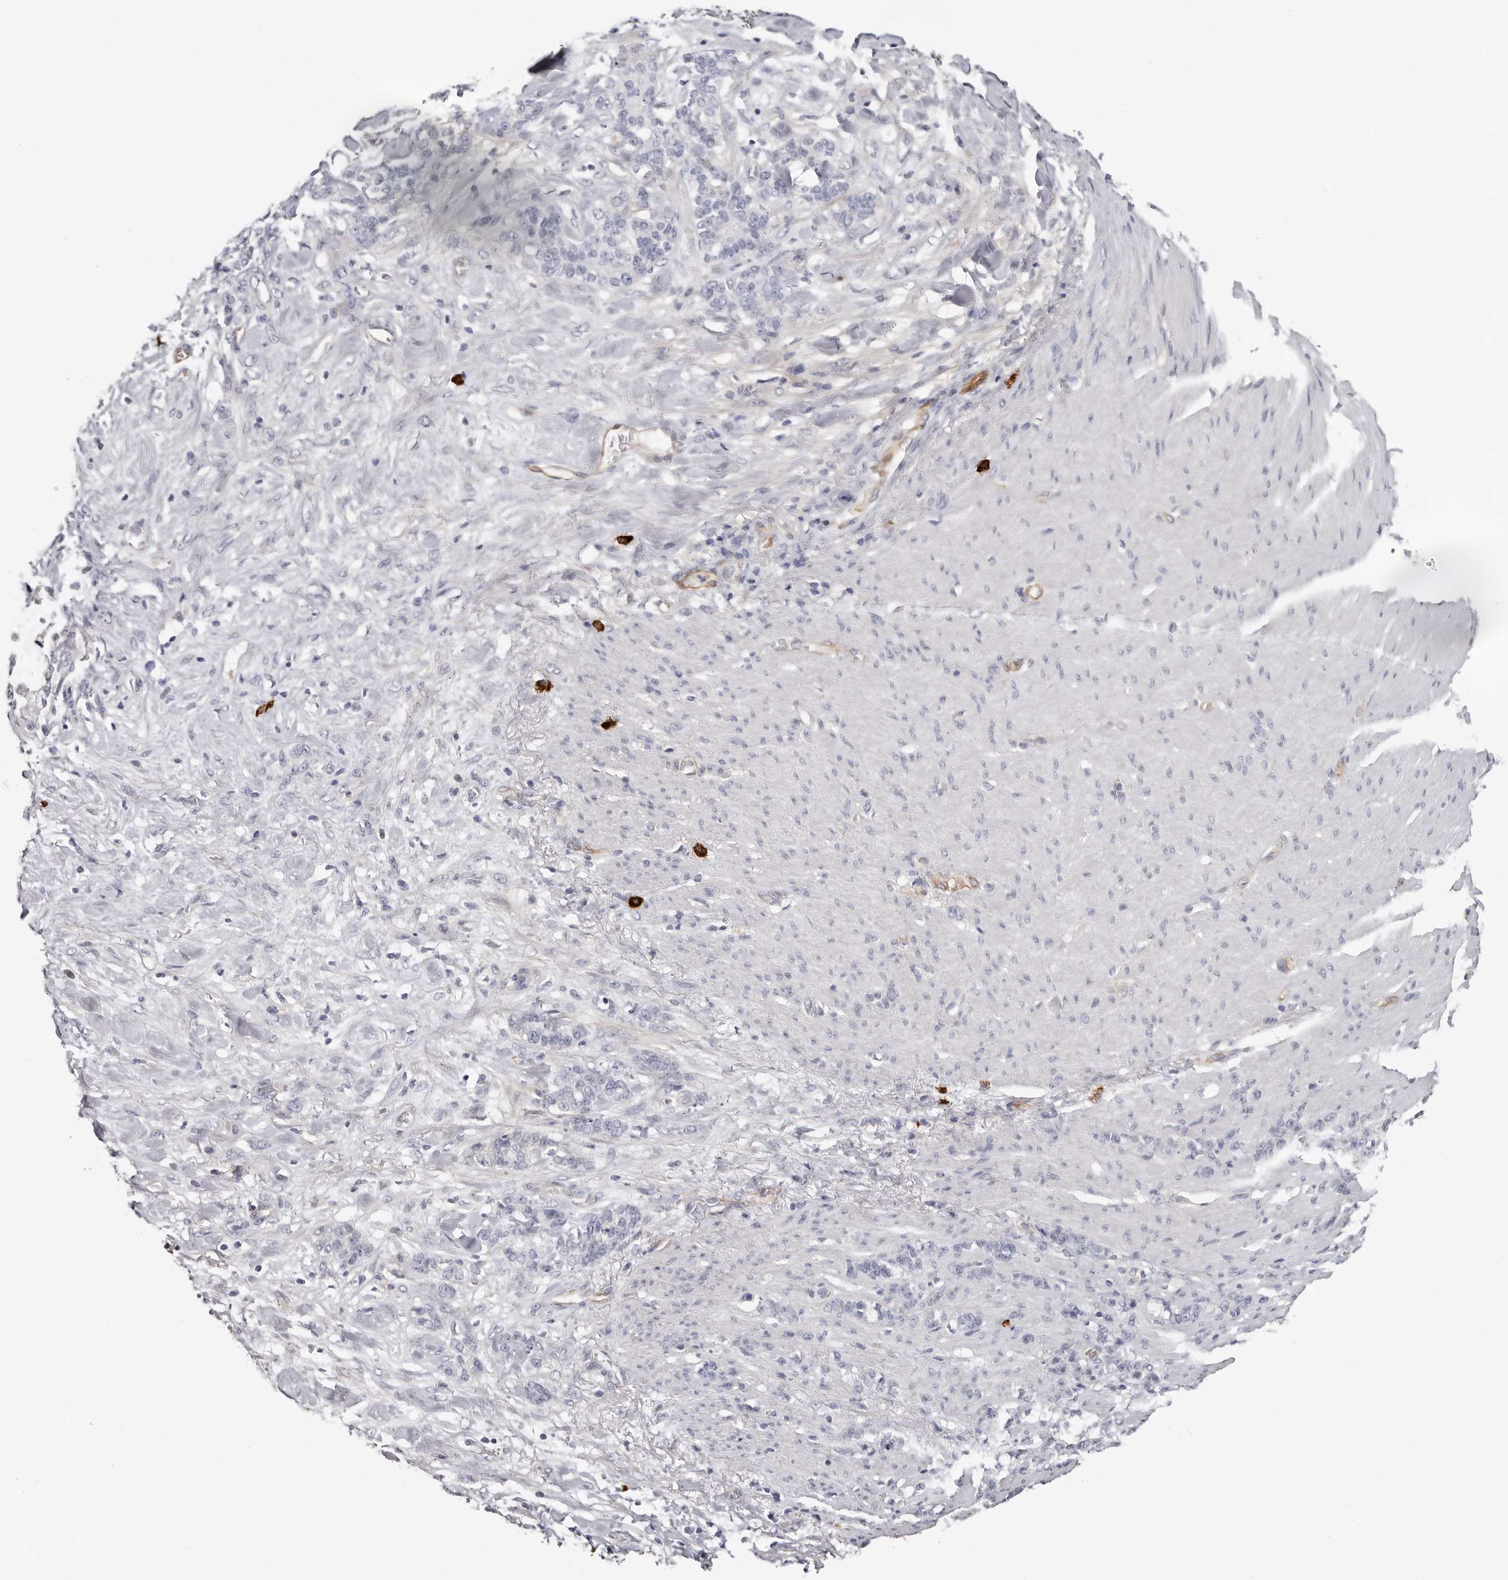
{"staining": {"intensity": "negative", "quantity": "none", "location": "none"}, "tissue": "stomach cancer", "cell_type": "Tumor cells", "image_type": "cancer", "snomed": [{"axis": "morphology", "description": "Adenocarcinoma, NOS"}, {"axis": "topography", "description": "Stomach, lower"}], "caption": "Immunohistochemistry (IHC) of human stomach adenocarcinoma demonstrates no expression in tumor cells. (DAB immunohistochemistry visualized using brightfield microscopy, high magnification).", "gene": "PKDCC", "patient": {"sex": "male", "age": 88}}